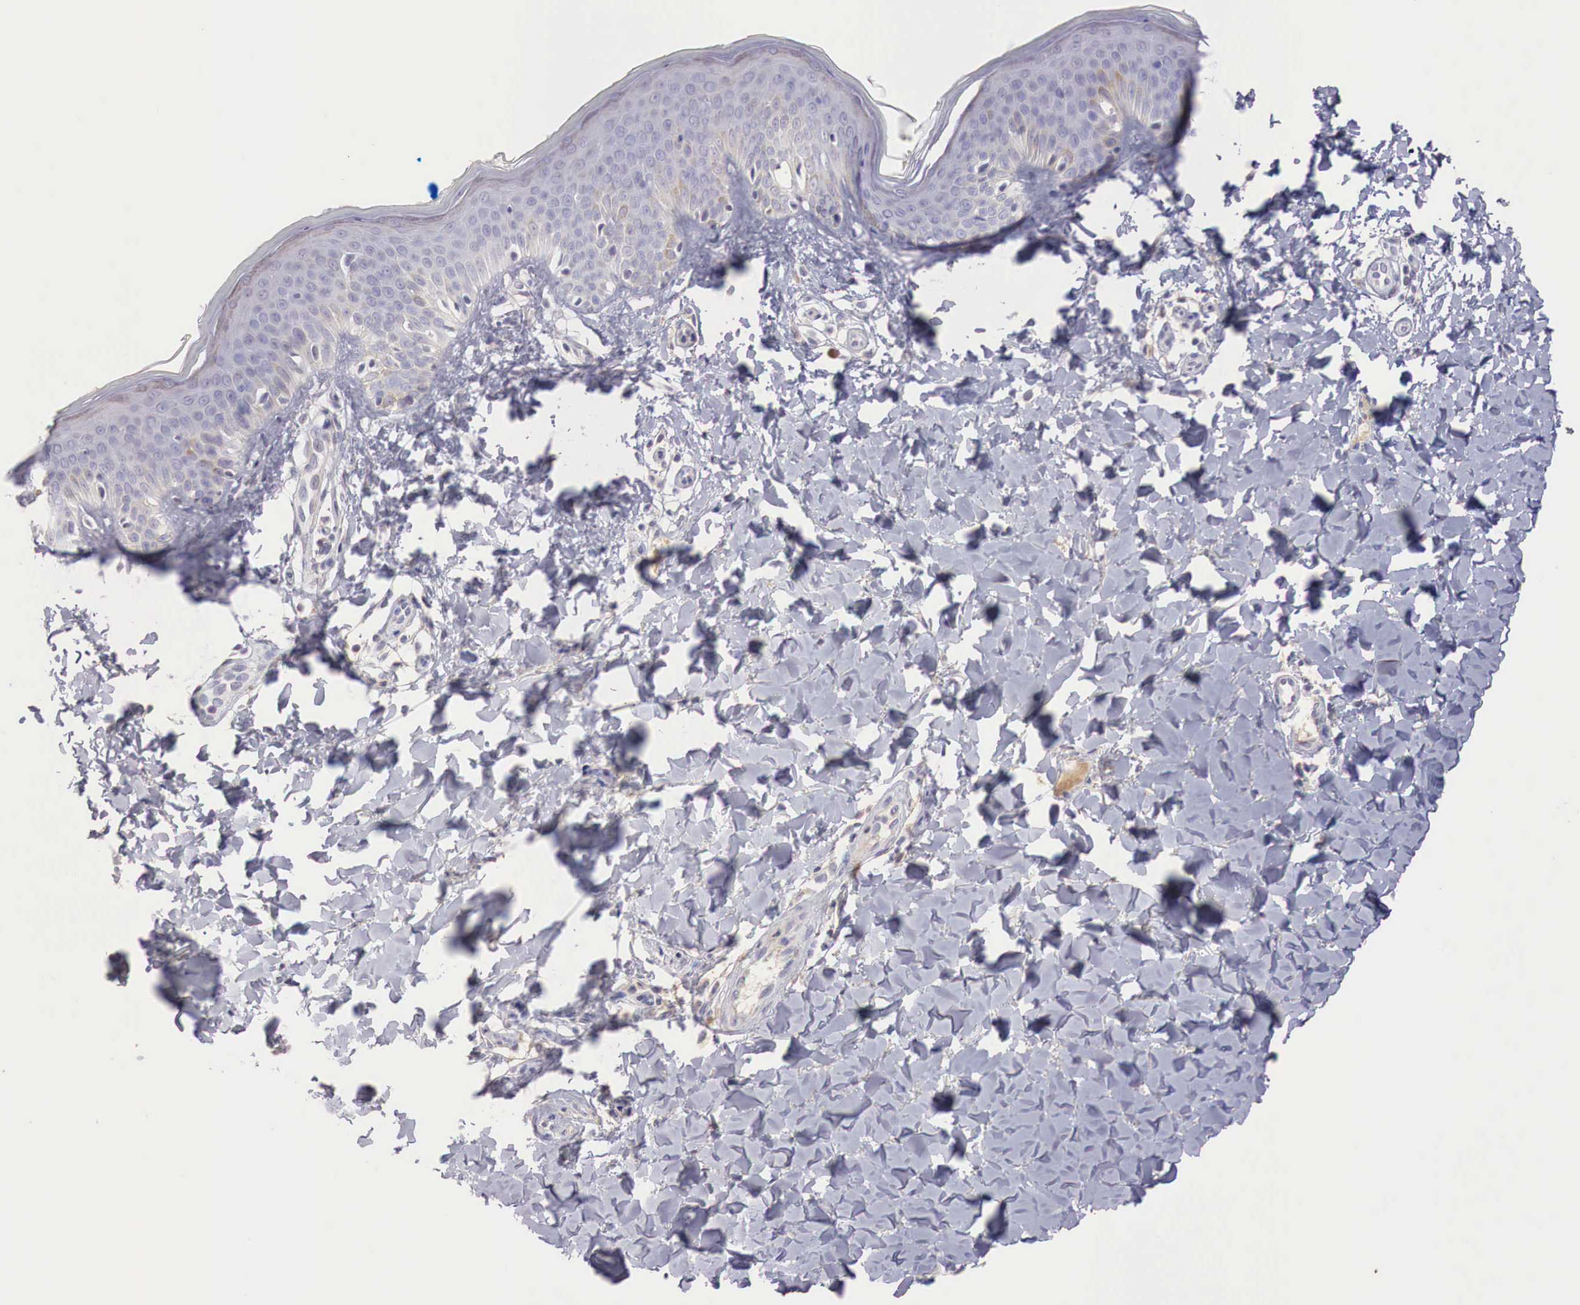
{"staining": {"intensity": "negative", "quantity": "none", "location": "none"}, "tissue": "skin", "cell_type": "Fibroblasts", "image_type": "normal", "snomed": [{"axis": "morphology", "description": "Normal tissue, NOS"}, {"axis": "topography", "description": "Skin"}], "caption": "DAB (3,3'-diaminobenzidine) immunohistochemical staining of benign skin shows no significant expression in fibroblasts. Brightfield microscopy of immunohistochemistry (IHC) stained with DAB (3,3'-diaminobenzidine) (brown) and hematoxylin (blue), captured at high magnification.", "gene": "XPNPEP2", "patient": {"sex": "female", "age": 17}}